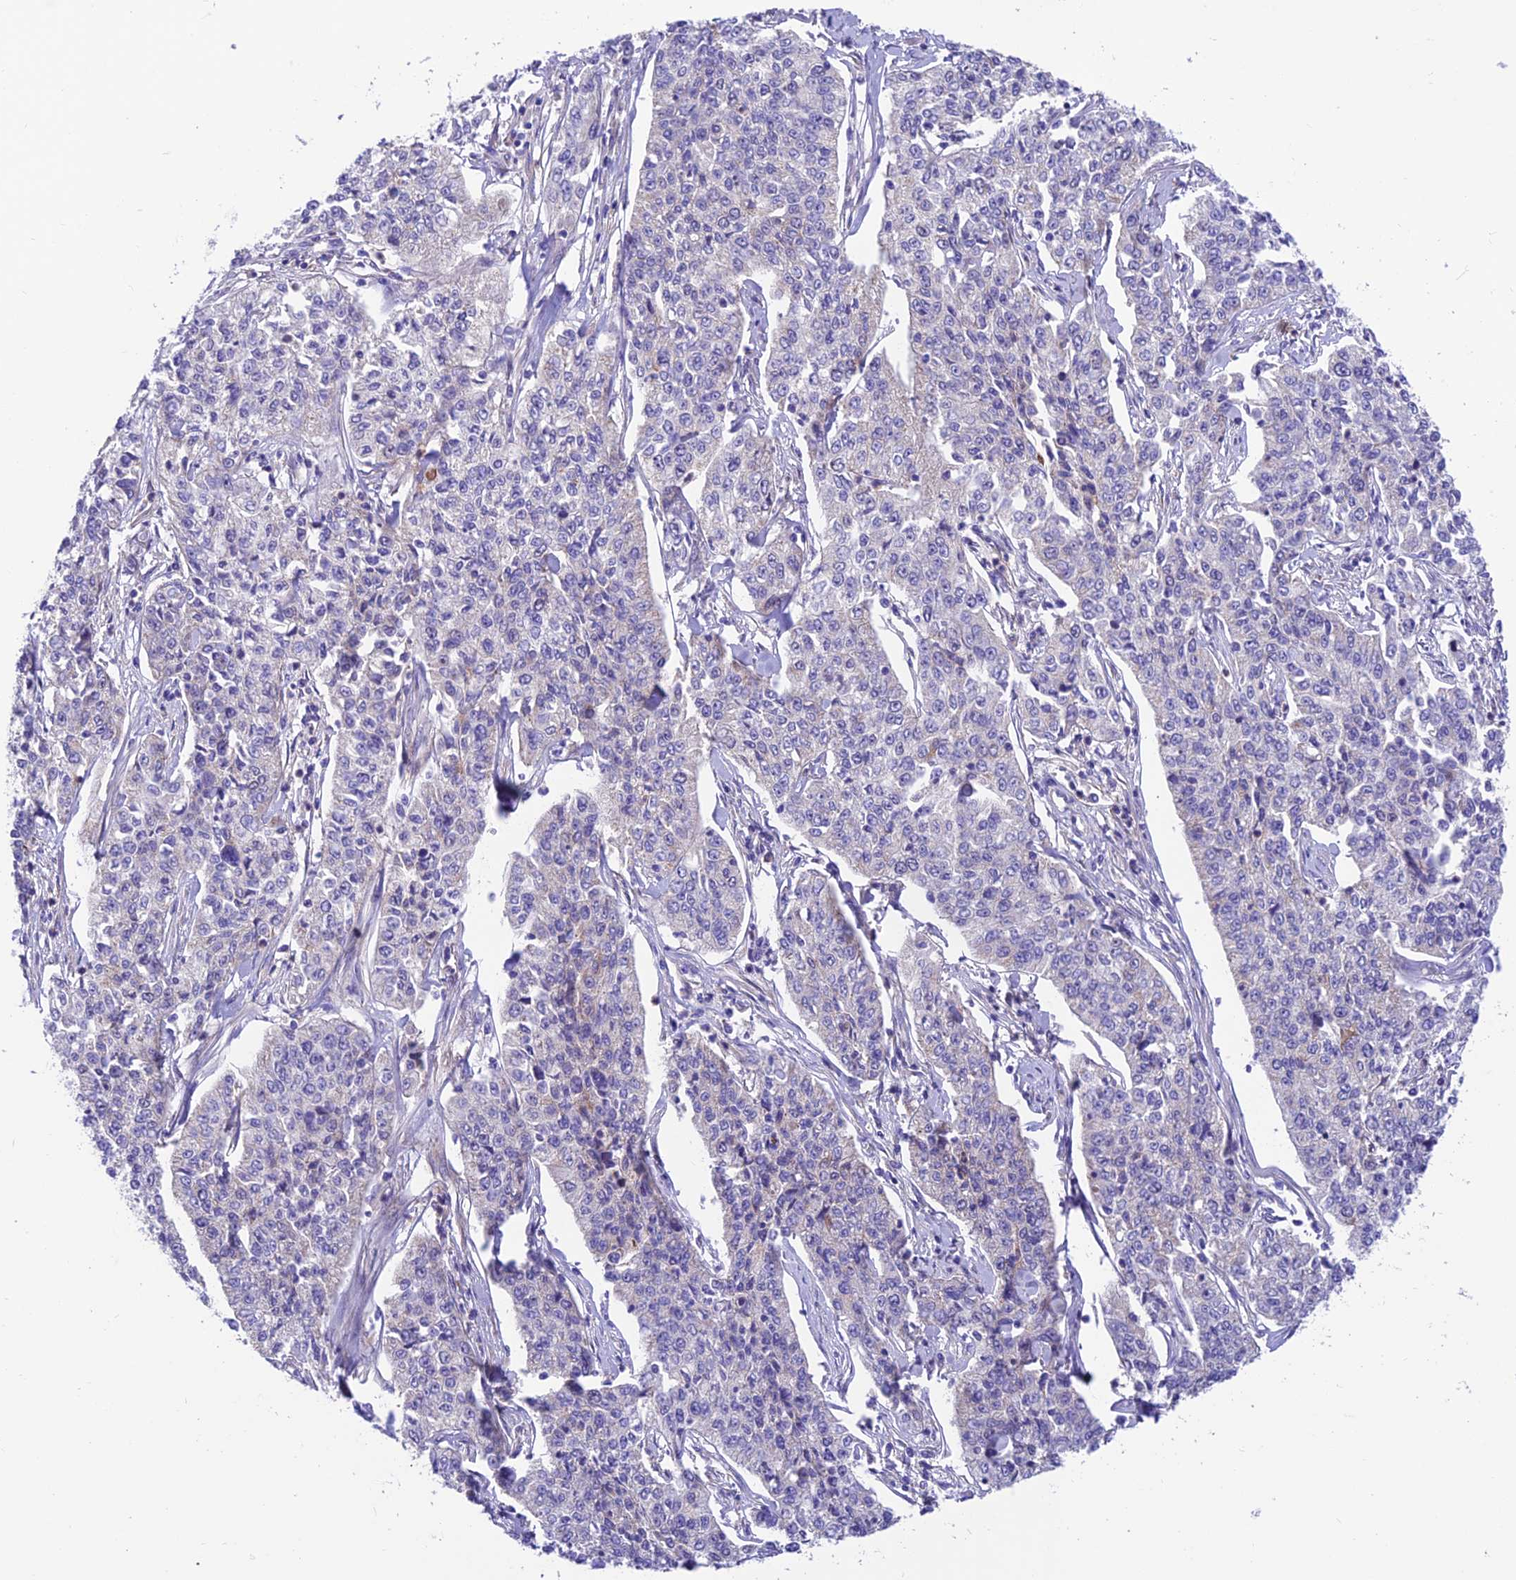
{"staining": {"intensity": "negative", "quantity": "none", "location": "none"}, "tissue": "cervical cancer", "cell_type": "Tumor cells", "image_type": "cancer", "snomed": [{"axis": "morphology", "description": "Squamous cell carcinoma, NOS"}, {"axis": "topography", "description": "Cervix"}], "caption": "Immunohistochemistry (IHC) of cervical cancer reveals no expression in tumor cells.", "gene": "VPS16", "patient": {"sex": "female", "age": 35}}